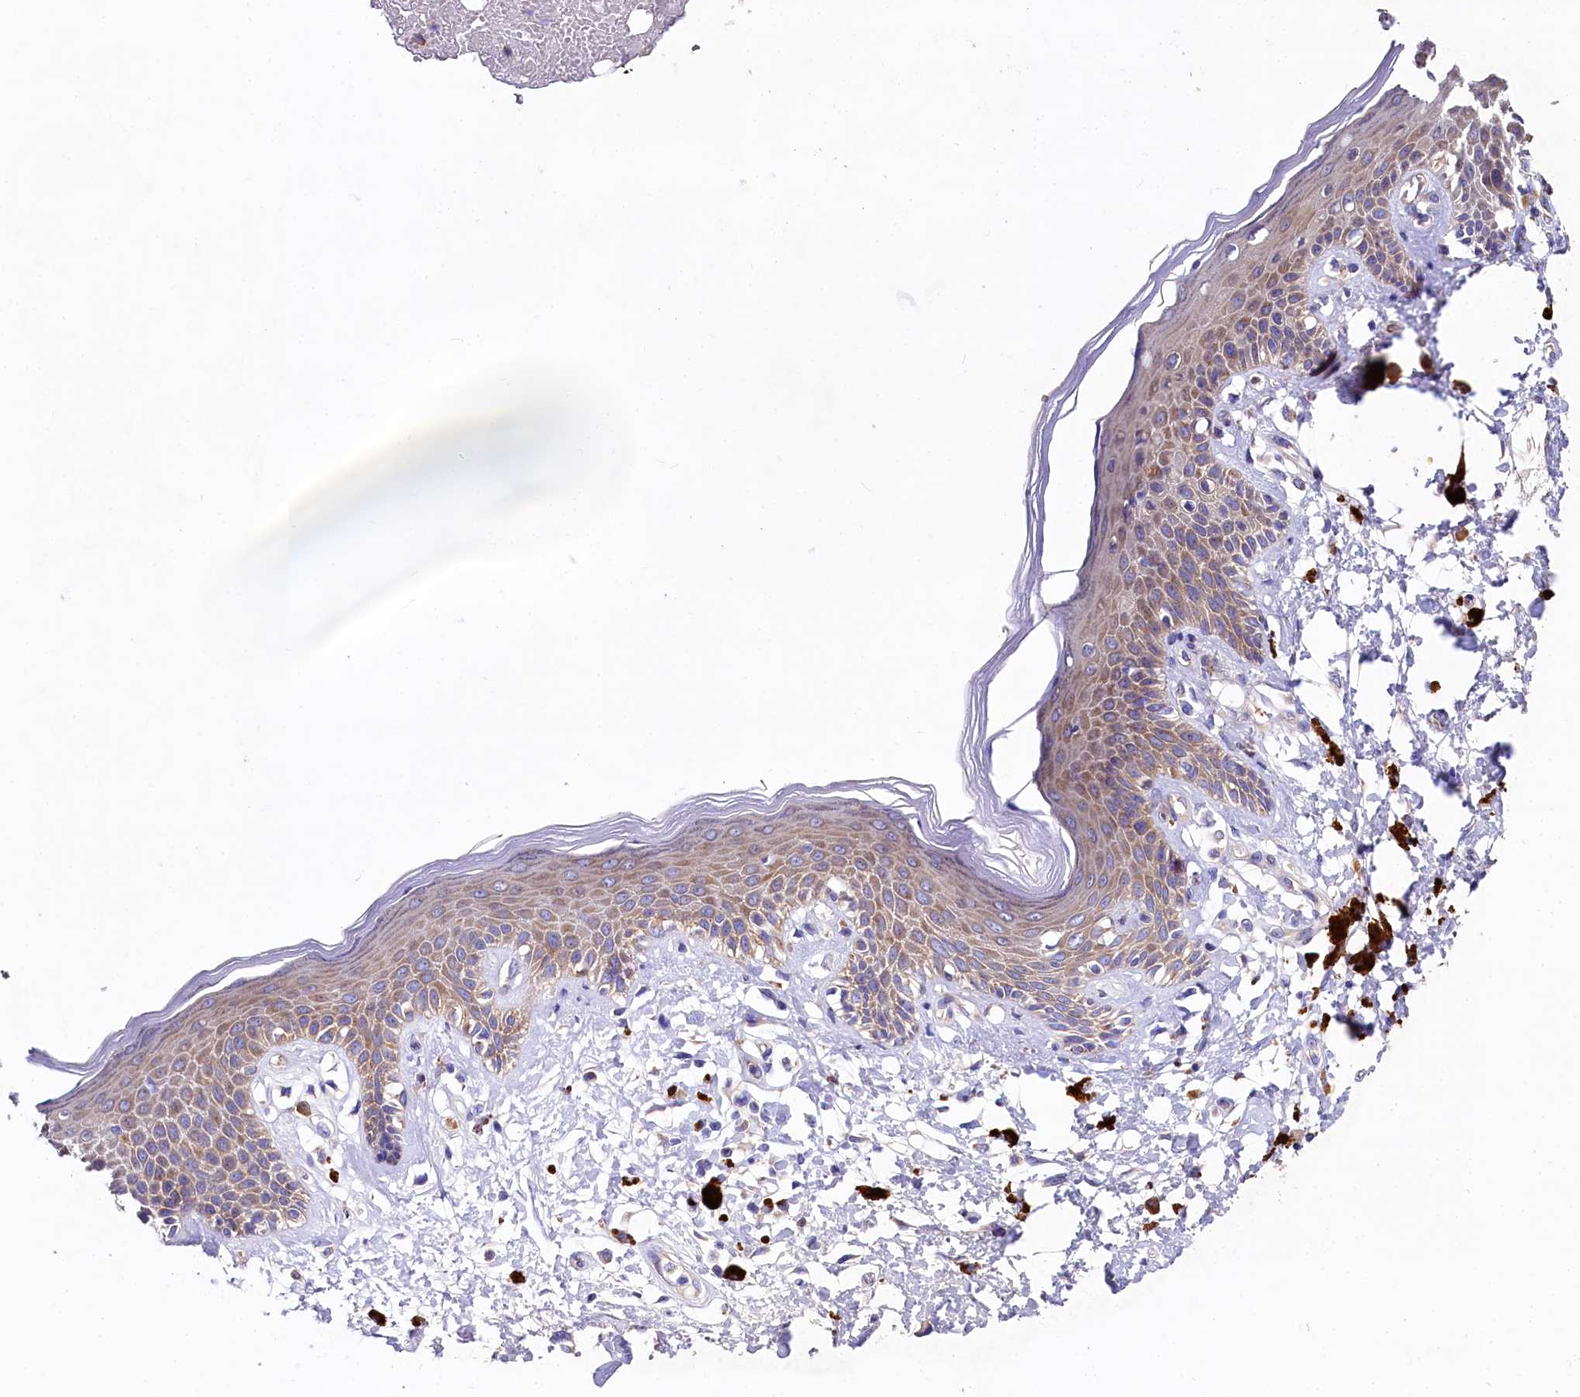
{"staining": {"intensity": "moderate", "quantity": ">75%", "location": "cytoplasmic/membranous"}, "tissue": "skin", "cell_type": "Epidermal cells", "image_type": "normal", "snomed": [{"axis": "morphology", "description": "Normal tissue, NOS"}, {"axis": "topography", "description": "Anal"}], "caption": "Immunohistochemistry (IHC) of normal human skin reveals medium levels of moderate cytoplasmic/membranous positivity in about >75% of epidermal cells. The staining was performed using DAB (3,3'-diaminobenzidine) to visualize the protein expression in brown, while the nuclei were stained in blue with hematoxylin (Magnification: 20x).", "gene": "QARS1", "patient": {"sex": "female", "age": 78}}